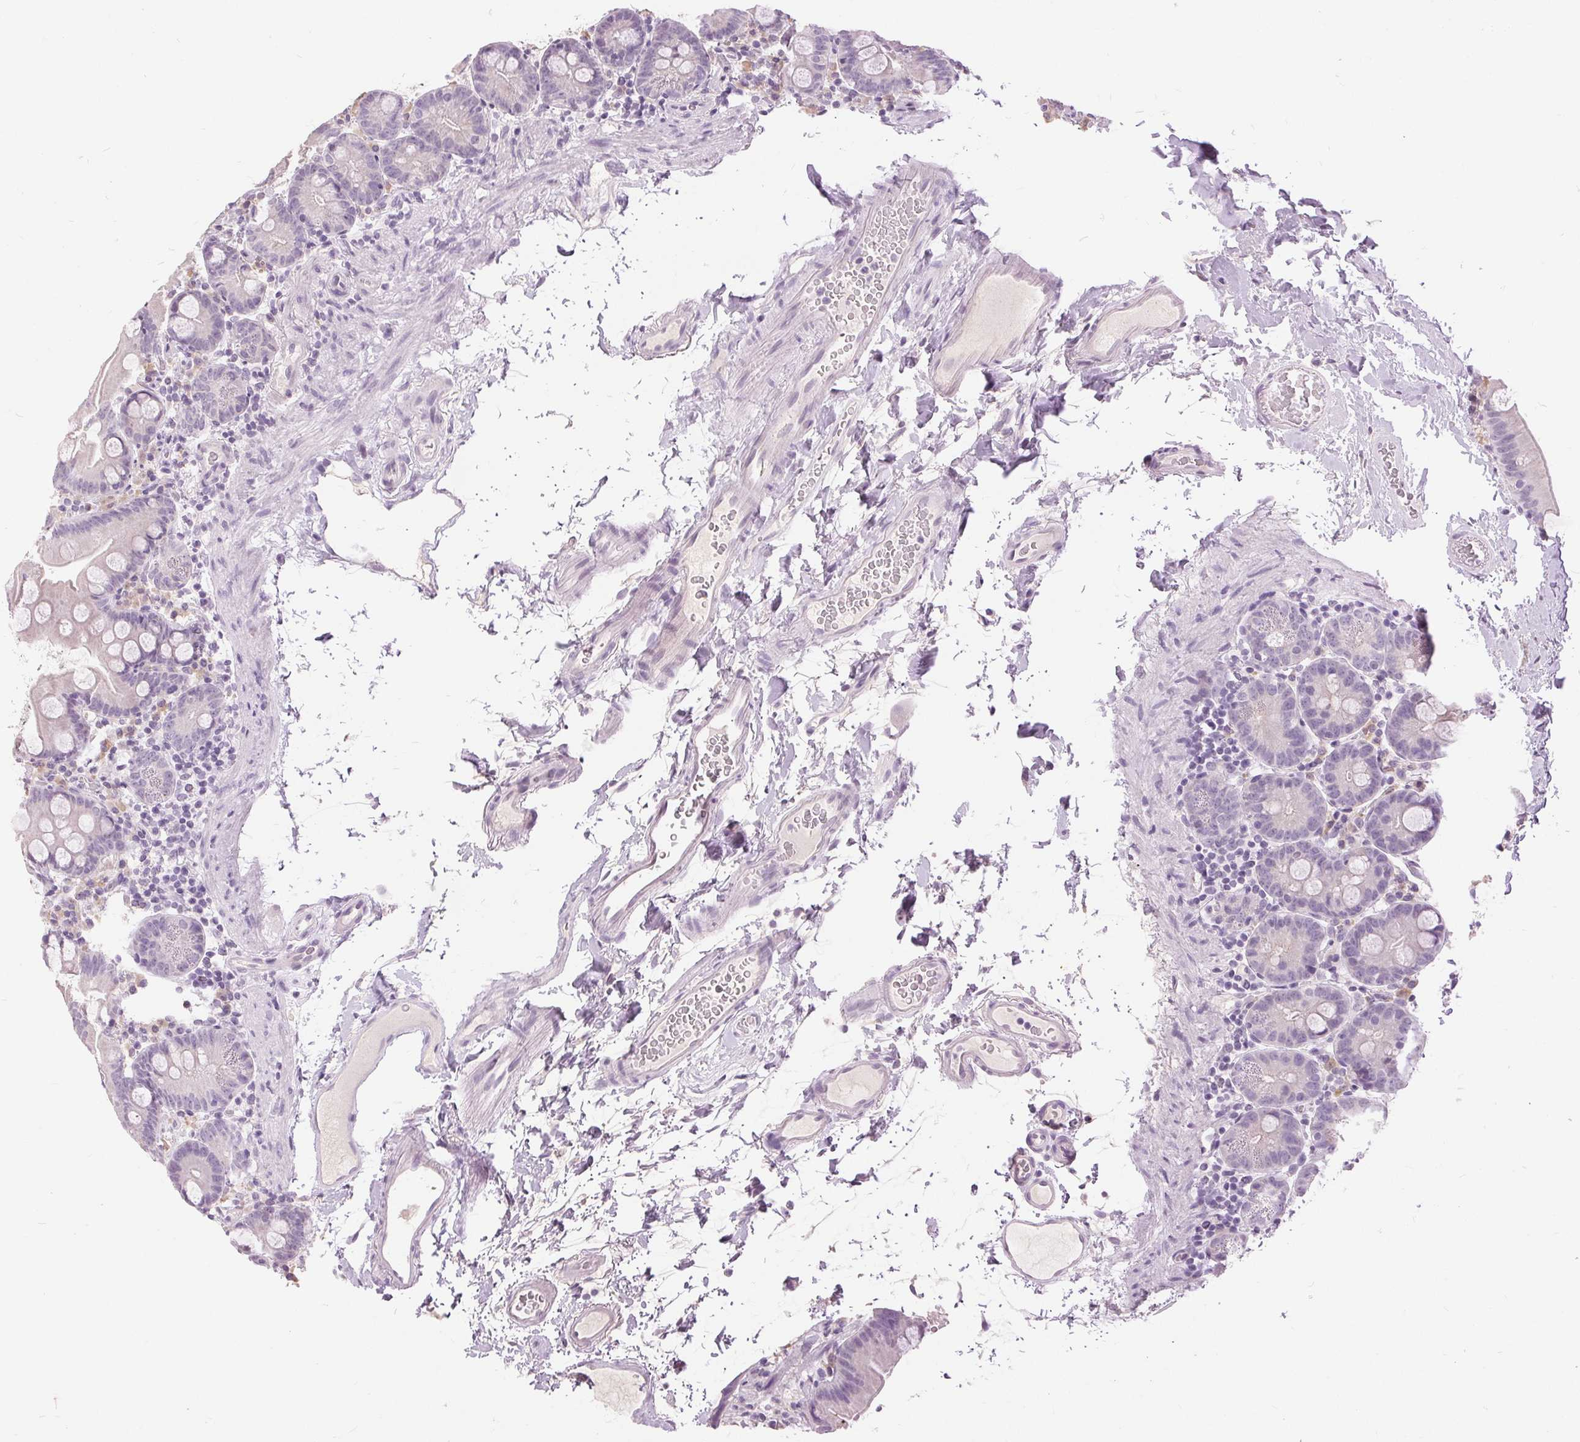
{"staining": {"intensity": "negative", "quantity": "none", "location": "none"}, "tissue": "small intestine", "cell_type": "Glandular cells", "image_type": "normal", "snomed": [{"axis": "morphology", "description": "Normal tissue, NOS"}, {"axis": "topography", "description": "Small intestine"}], "caption": "IHC micrograph of unremarkable small intestine: human small intestine stained with DAB (3,3'-diaminobenzidine) demonstrates no significant protein positivity in glandular cells.", "gene": "DSG3", "patient": {"sex": "female", "age": 68}}